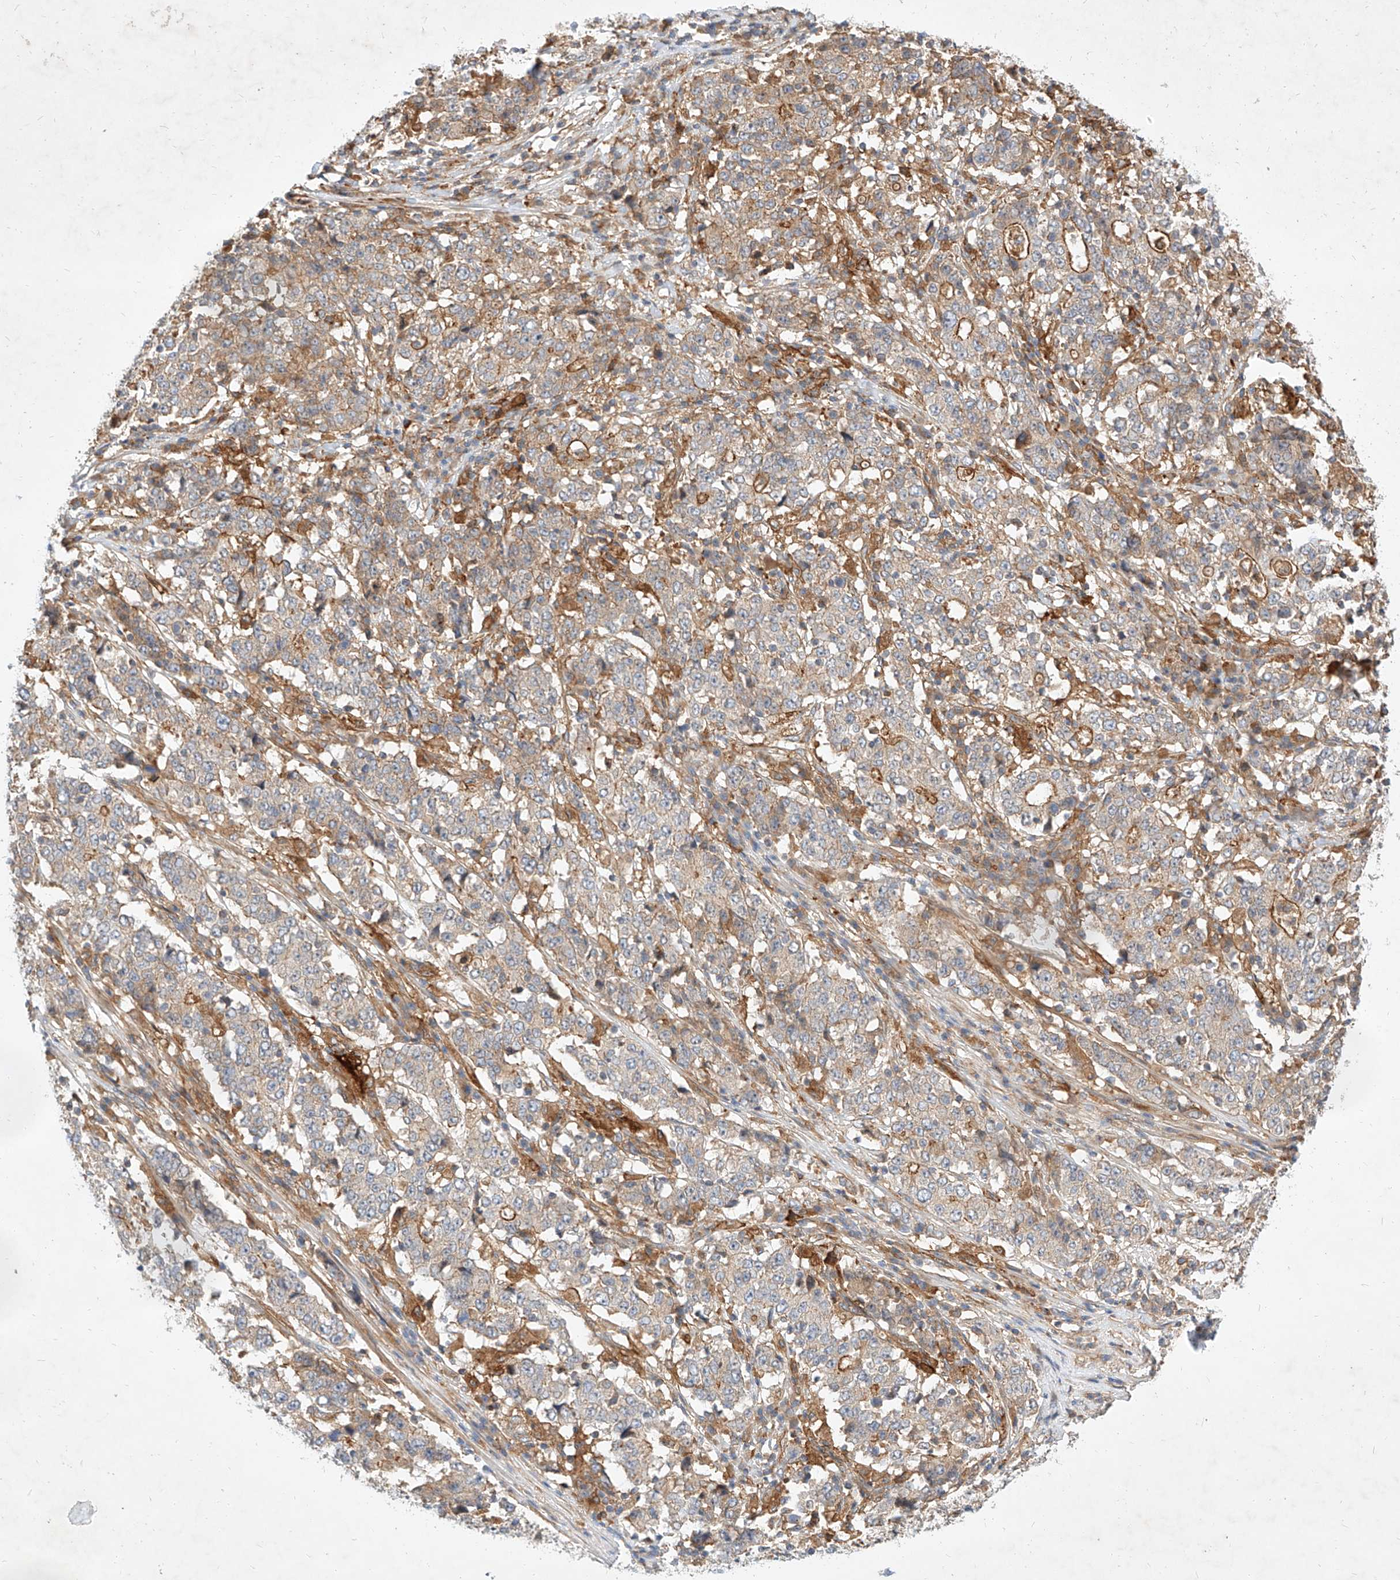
{"staining": {"intensity": "moderate", "quantity": "<25%", "location": "cytoplasmic/membranous"}, "tissue": "stomach cancer", "cell_type": "Tumor cells", "image_type": "cancer", "snomed": [{"axis": "morphology", "description": "Adenocarcinoma, NOS"}, {"axis": "topography", "description": "Stomach"}], "caption": "High-magnification brightfield microscopy of stomach adenocarcinoma stained with DAB (3,3'-diaminobenzidine) (brown) and counterstained with hematoxylin (blue). tumor cells exhibit moderate cytoplasmic/membranous expression is present in about<25% of cells.", "gene": "NFAM1", "patient": {"sex": "male", "age": 59}}